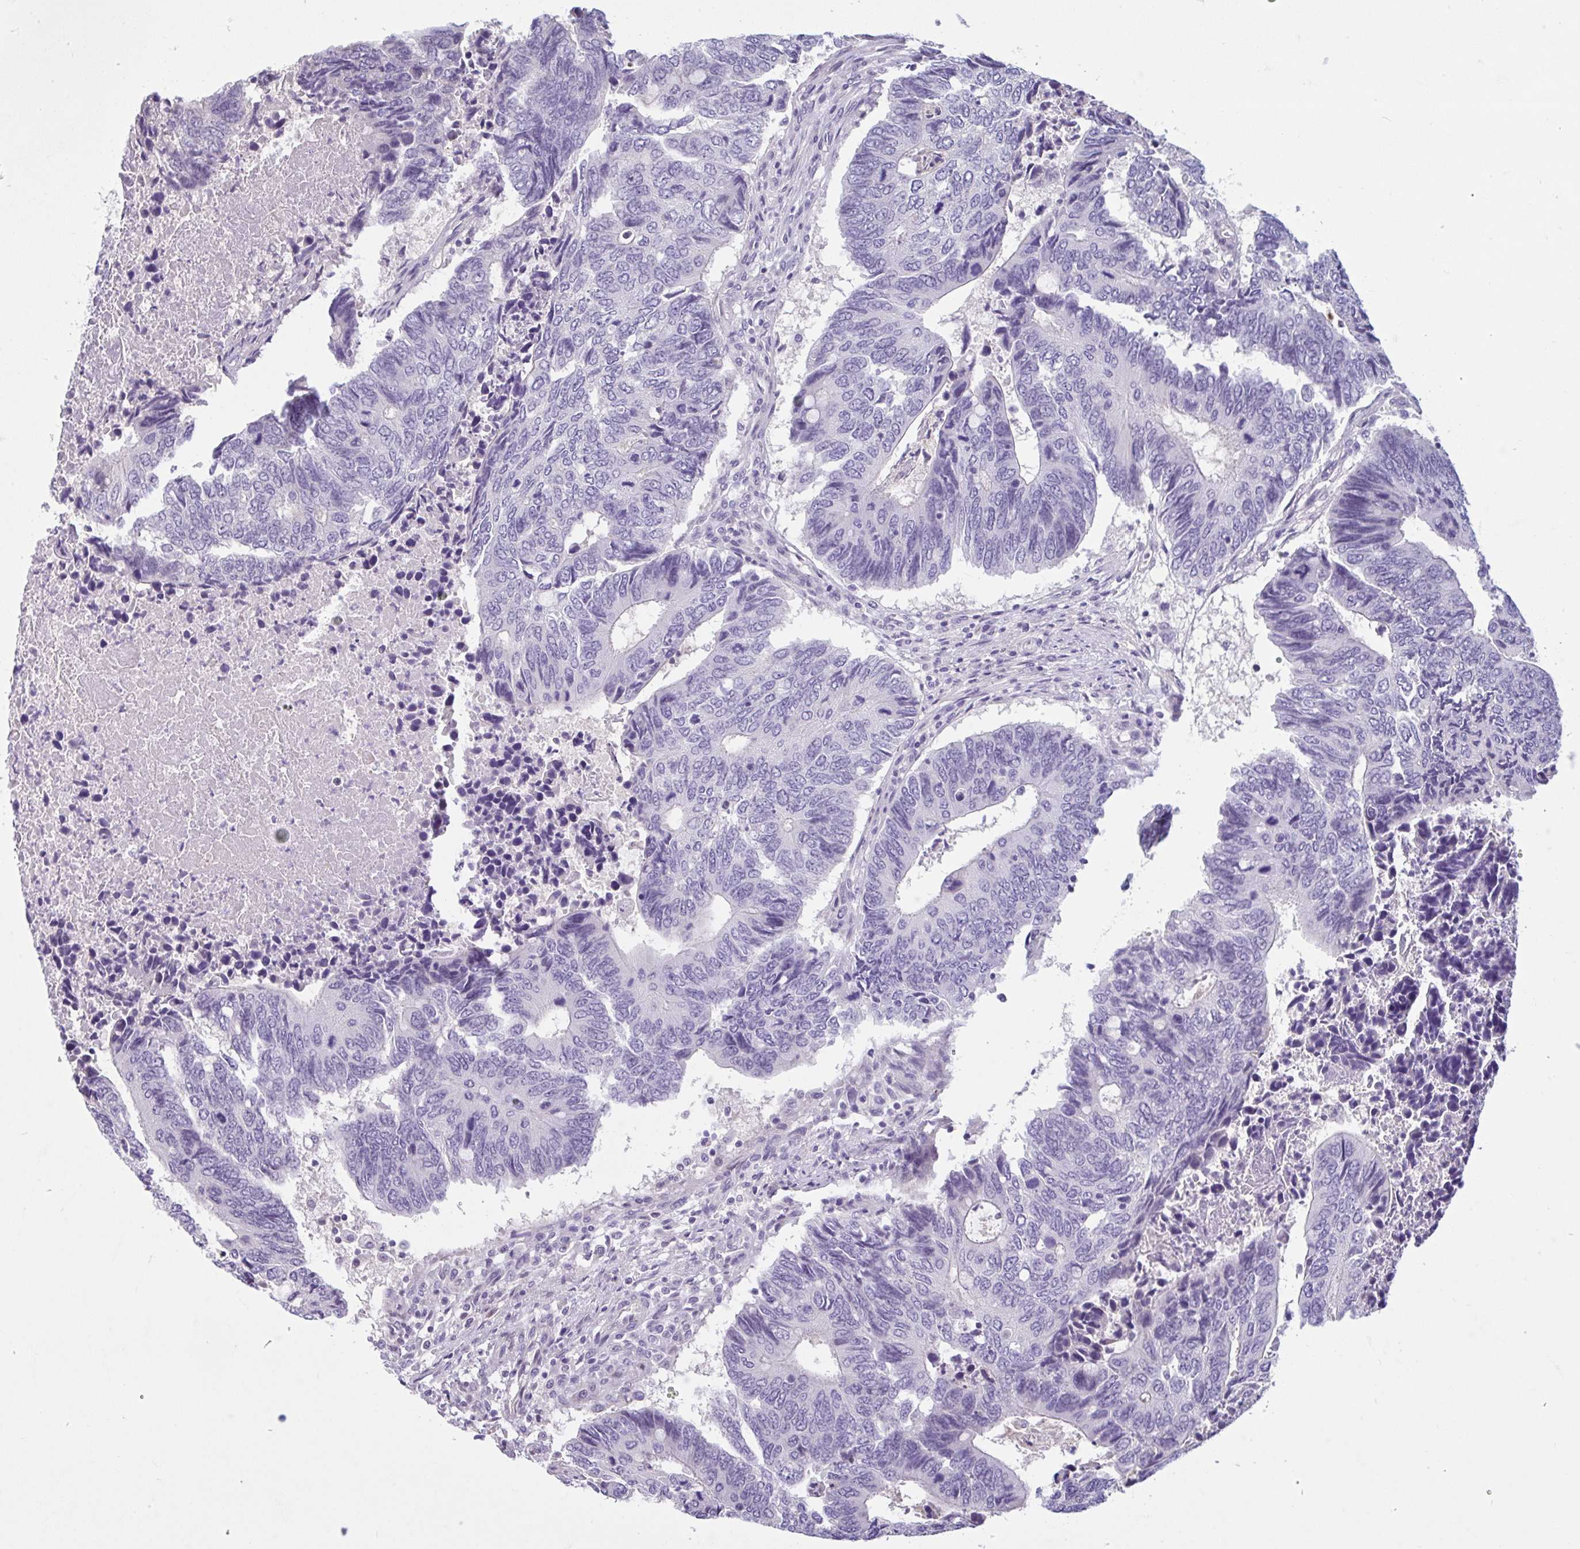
{"staining": {"intensity": "negative", "quantity": "none", "location": "none"}, "tissue": "colorectal cancer", "cell_type": "Tumor cells", "image_type": "cancer", "snomed": [{"axis": "morphology", "description": "Adenocarcinoma, NOS"}, {"axis": "topography", "description": "Colon"}], "caption": "The immunohistochemistry image has no significant expression in tumor cells of colorectal adenocarcinoma tissue.", "gene": "CDH19", "patient": {"sex": "male", "age": 87}}